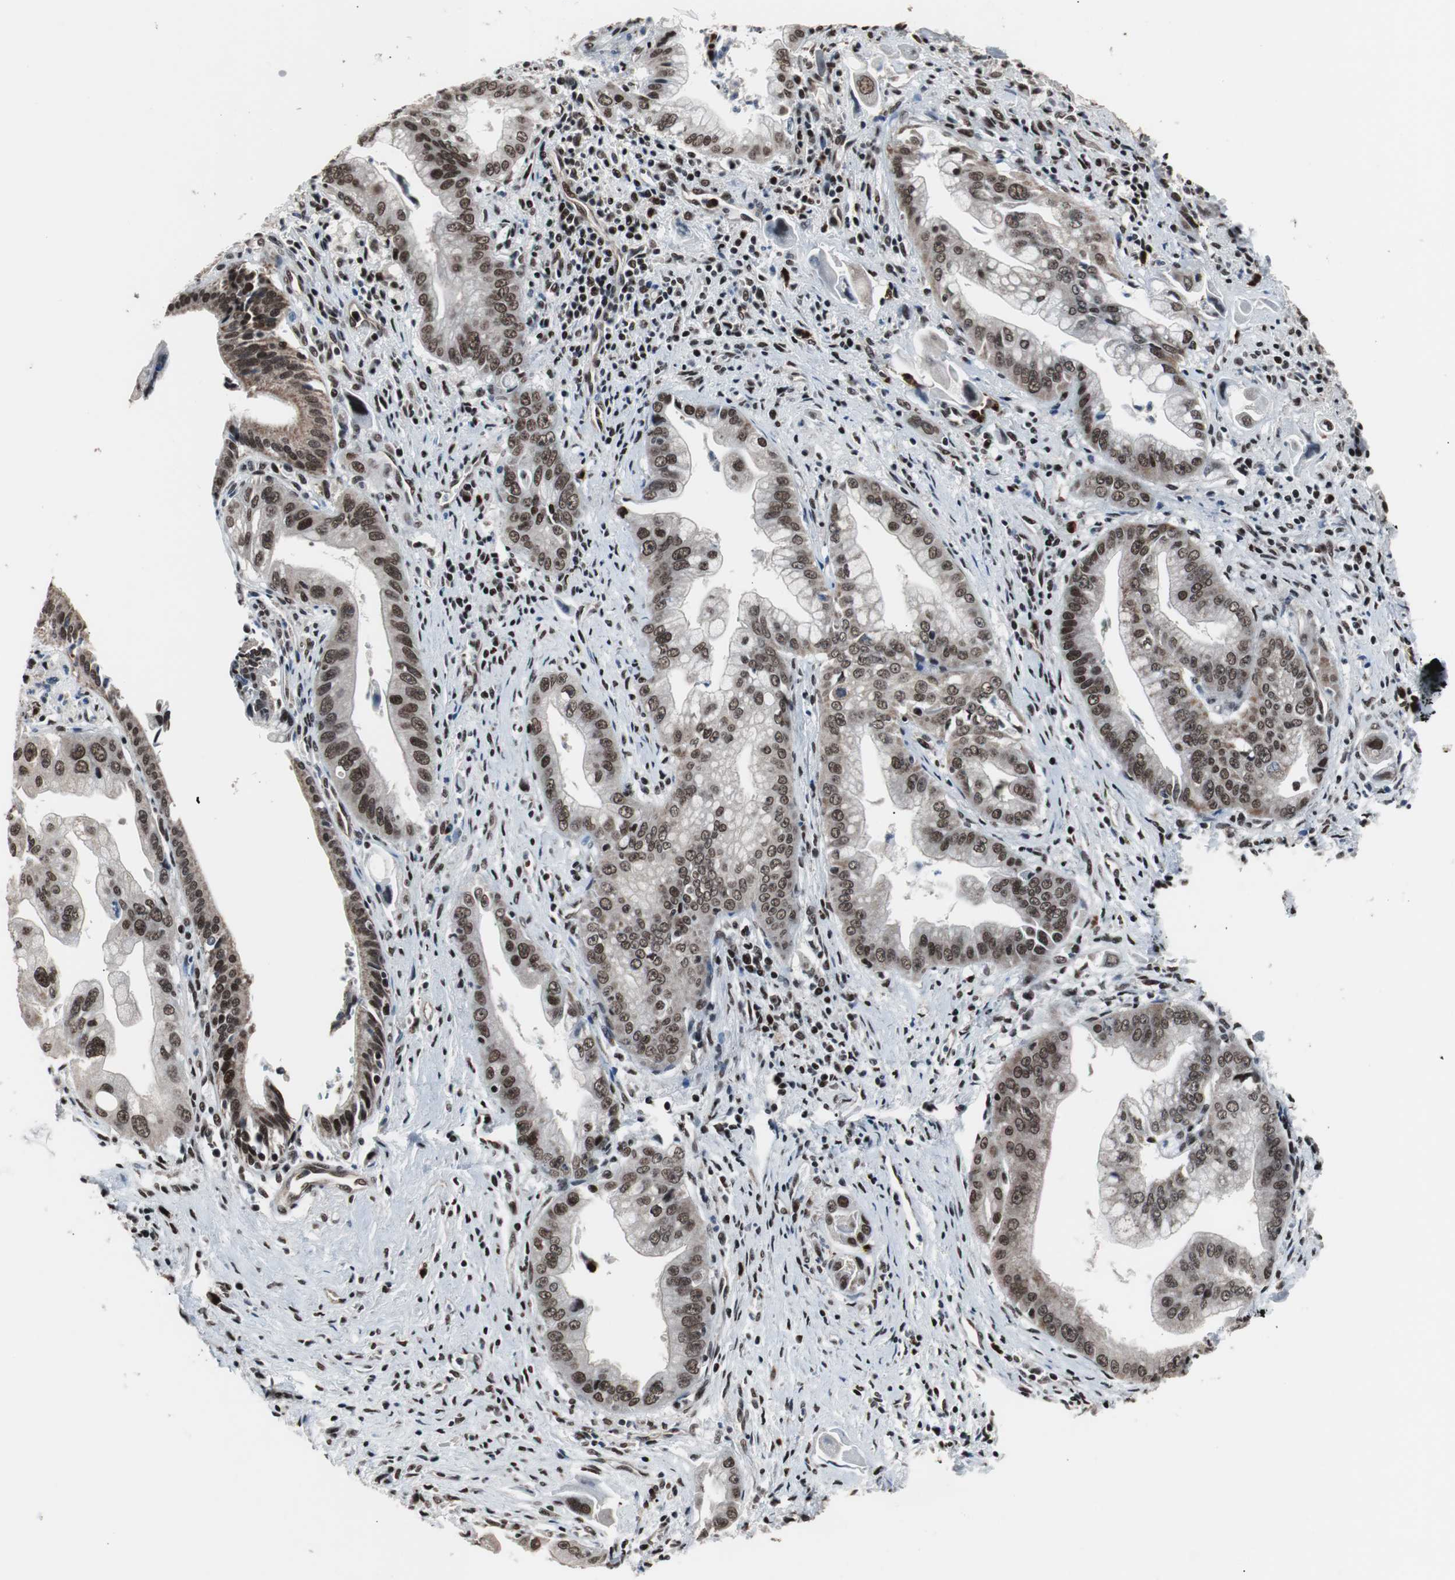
{"staining": {"intensity": "strong", "quantity": ">75%", "location": "nuclear"}, "tissue": "pancreatic cancer", "cell_type": "Tumor cells", "image_type": "cancer", "snomed": [{"axis": "morphology", "description": "Adenocarcinoma, NOS"}, {"axis": "topography", "description": "Pancreas"}], "caption": "Immunohistochemical staining of pancreatic cancer (adenocarcinoma) exhibits high levels of strong nuclear positivity in about >75% of tumor cells.", "gene": "POGZ", "patient": {"sex": "male", "age": 59}}